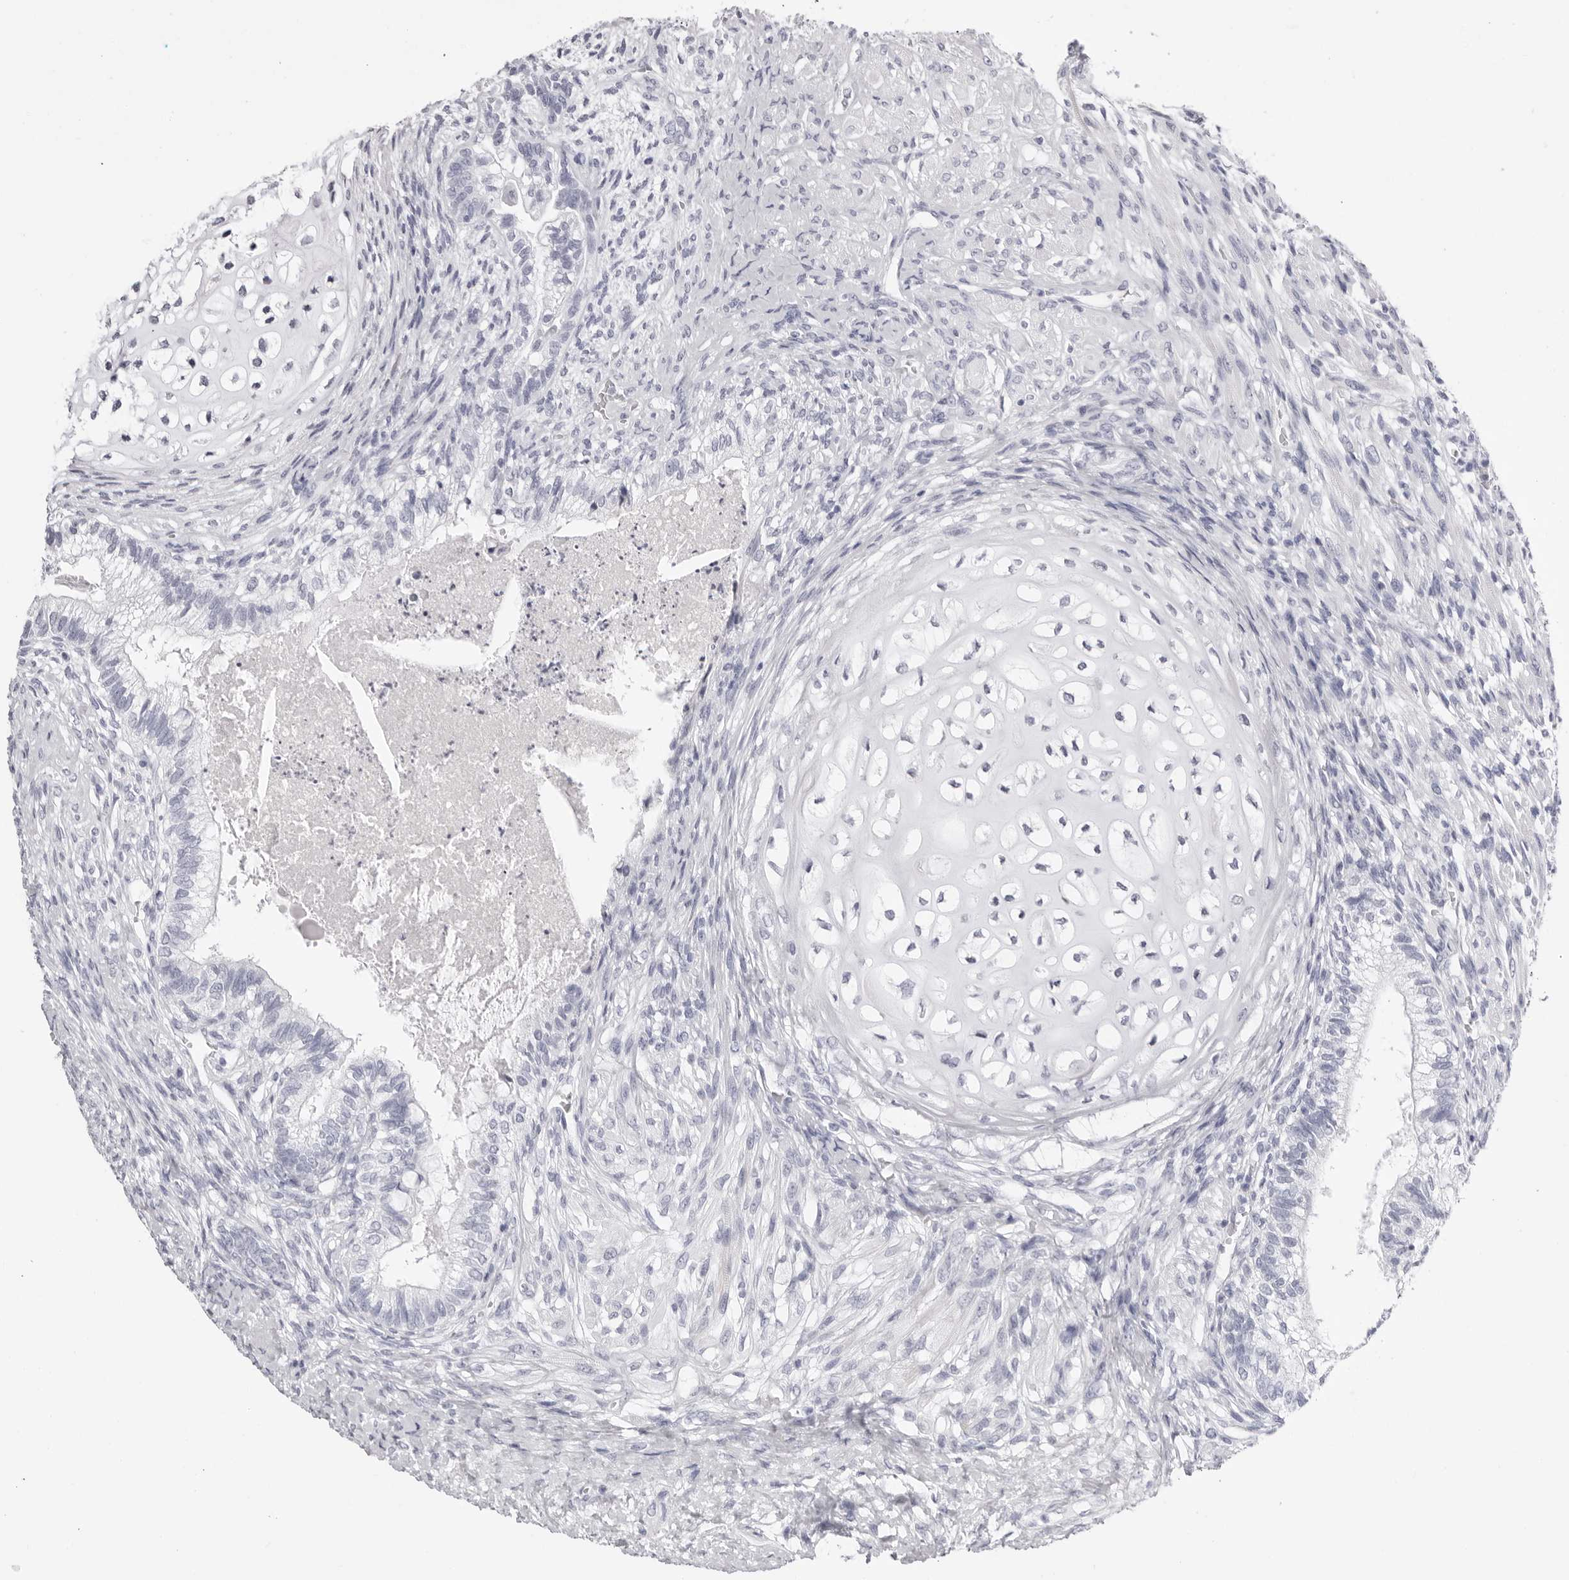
{"staining": {"intensity": "negative", "quantity": "none", "location": "none"}, "tissue": "testis cancer", "cell_type": "Tumor cells", "image_type": "cancer", "snomed": [{"axis": "morphology", "description": "Seminoma, NOS"}, {"axis": "morphology", "description": "Carcinoma, Embryonal, NOS"}, {"axis": "topography", "description": "Testis"}], "caption": "IHC of testis embryonal carcinoma reveals no staining in tumor cells.", "gene": "TMOD4", "patient": {"sex": "male", "age": 28}}